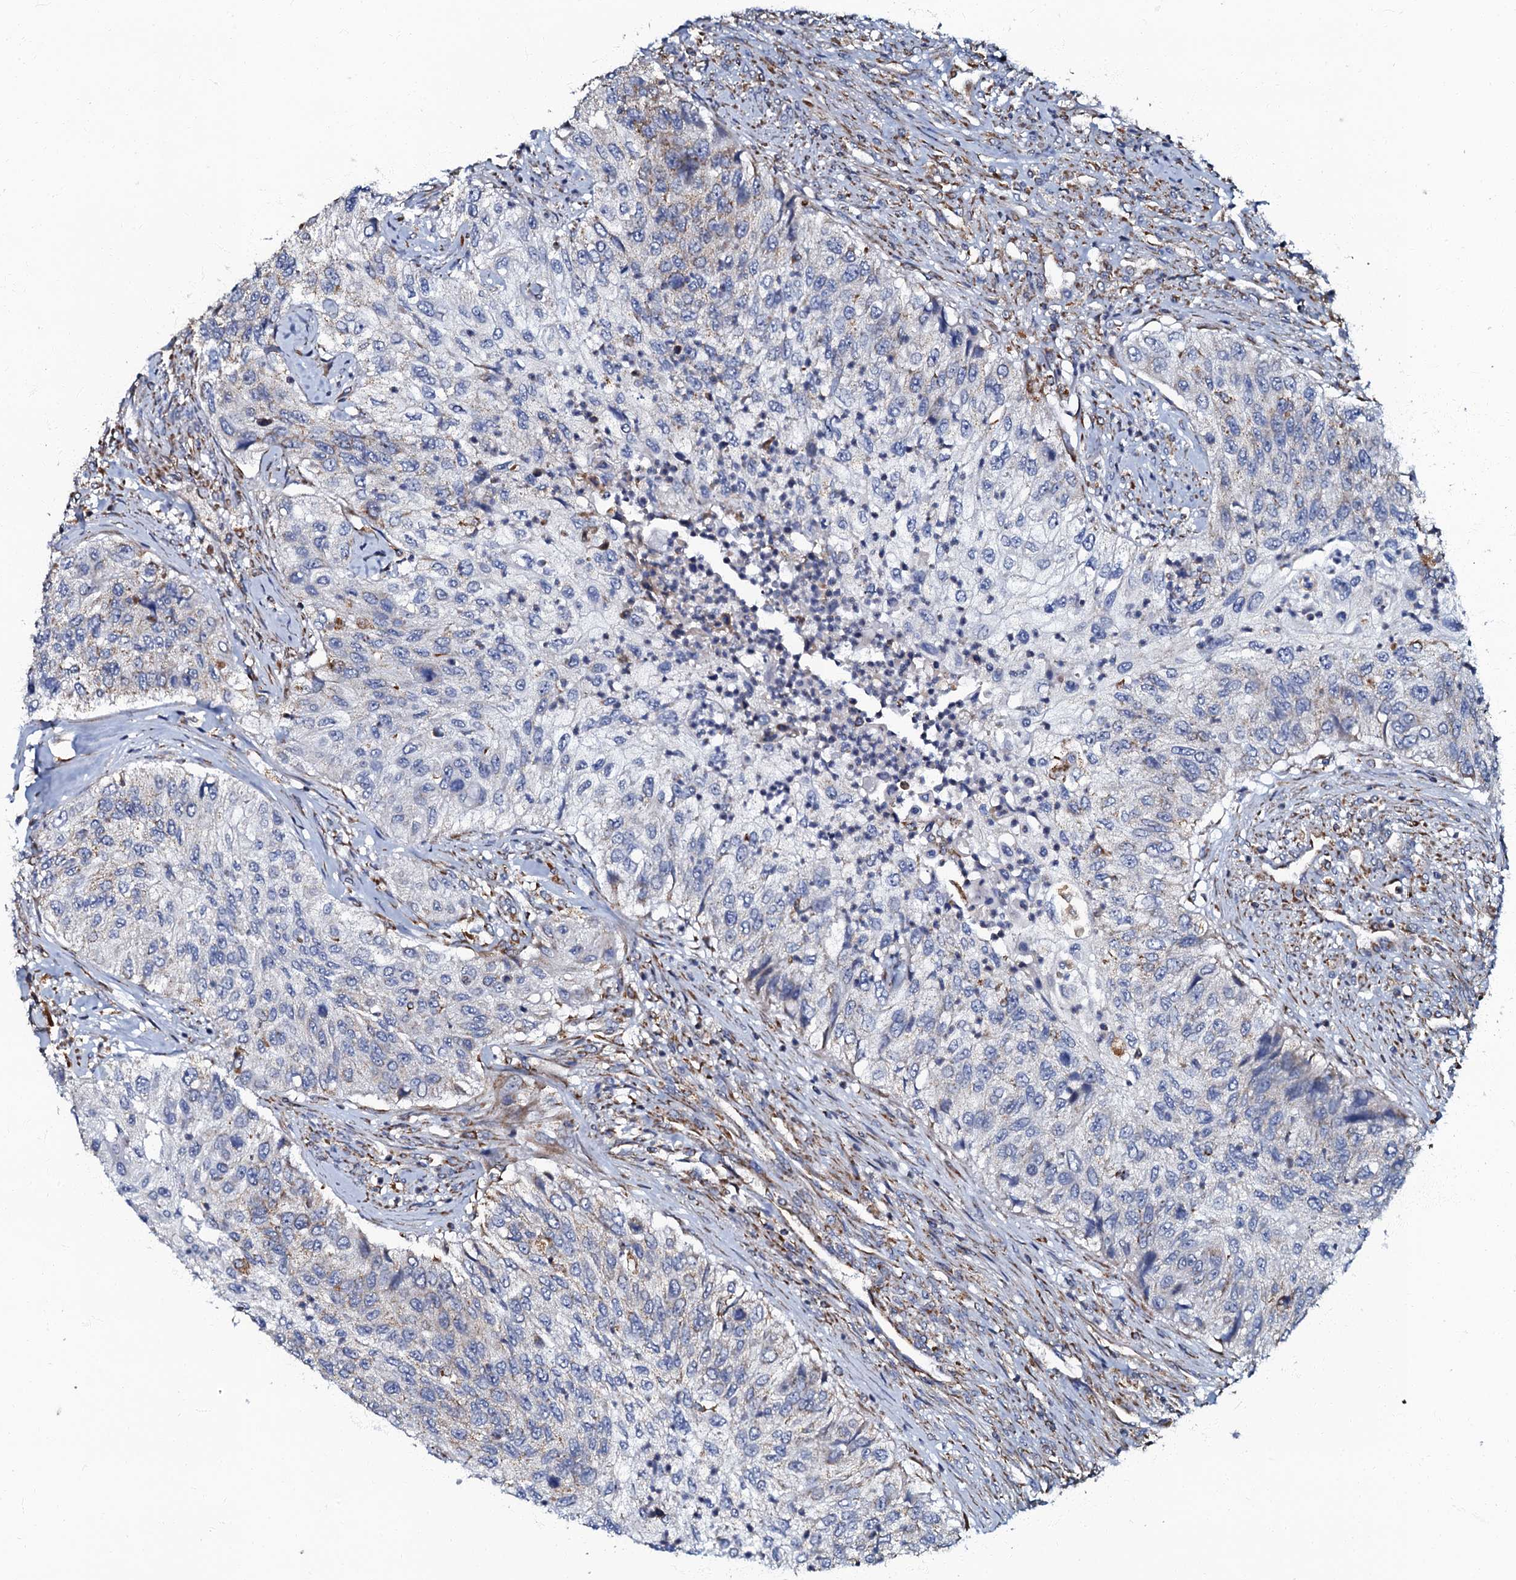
{"staining": {"intensity": "negative", "quantity": "none", "location": "none"}, "tissue": "urothelial cancer", "cell_type": "Tumor cells", "image_type": "cancer", "snomed": [{"axis": "morphology", "description": "Urothelial carcinoma, High grade"}, {"axis": "topography", "description": "Urinary bladder"}], "caption": "DAB (3,3'-diaminobenzidine) immunohistochemical staining of human urothelial carcinoma (high-grade) shows no significant positivity in tumor cells.", "gene": "NDUFA12", "patient": {"sex": "female", "age": 60}}